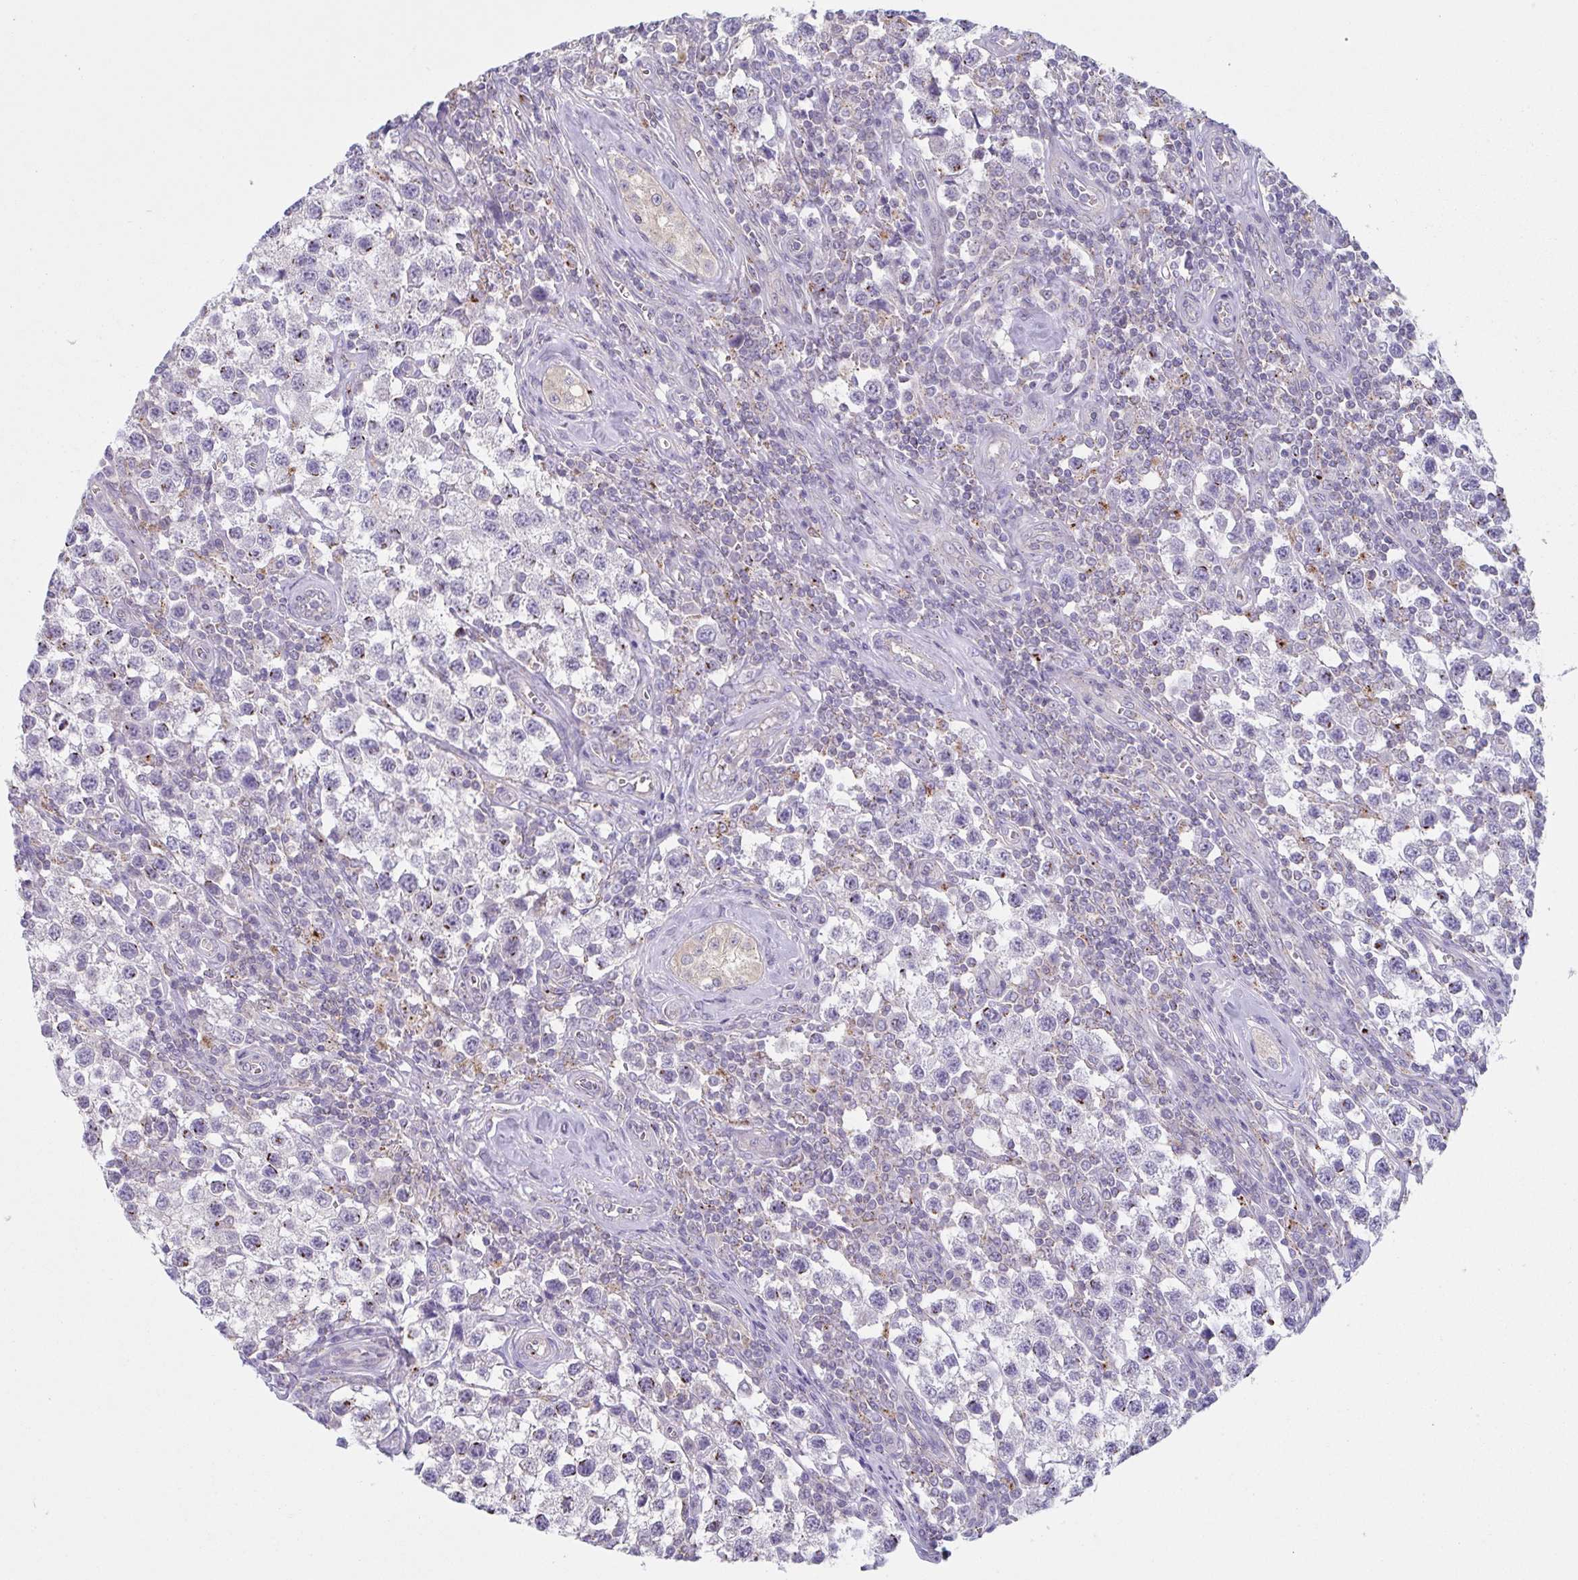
{"staining": {"intensity": "moderate", "quantity": "<25%", "location": "cytoplasmic/membranous"}, "tissue": "testis cancer", "cell_type": "Tumor cells", "image_type": "cancer", "snomed": [{"axis": "morphology", "description": "Seminoma, NOS"}, {"axis": "topography", "description": "Testis"}], "caption": "Brown immunohistochemical staining in human seminoma (testis) displays moderate cytoplasmic/membranous expression in approximately <25% of tumor cells. The protein of interest is shown in brown color, while the nuclei are stained blue.", "gene": "CHMP5", "patient": {"sex": "male", "age": 34}}